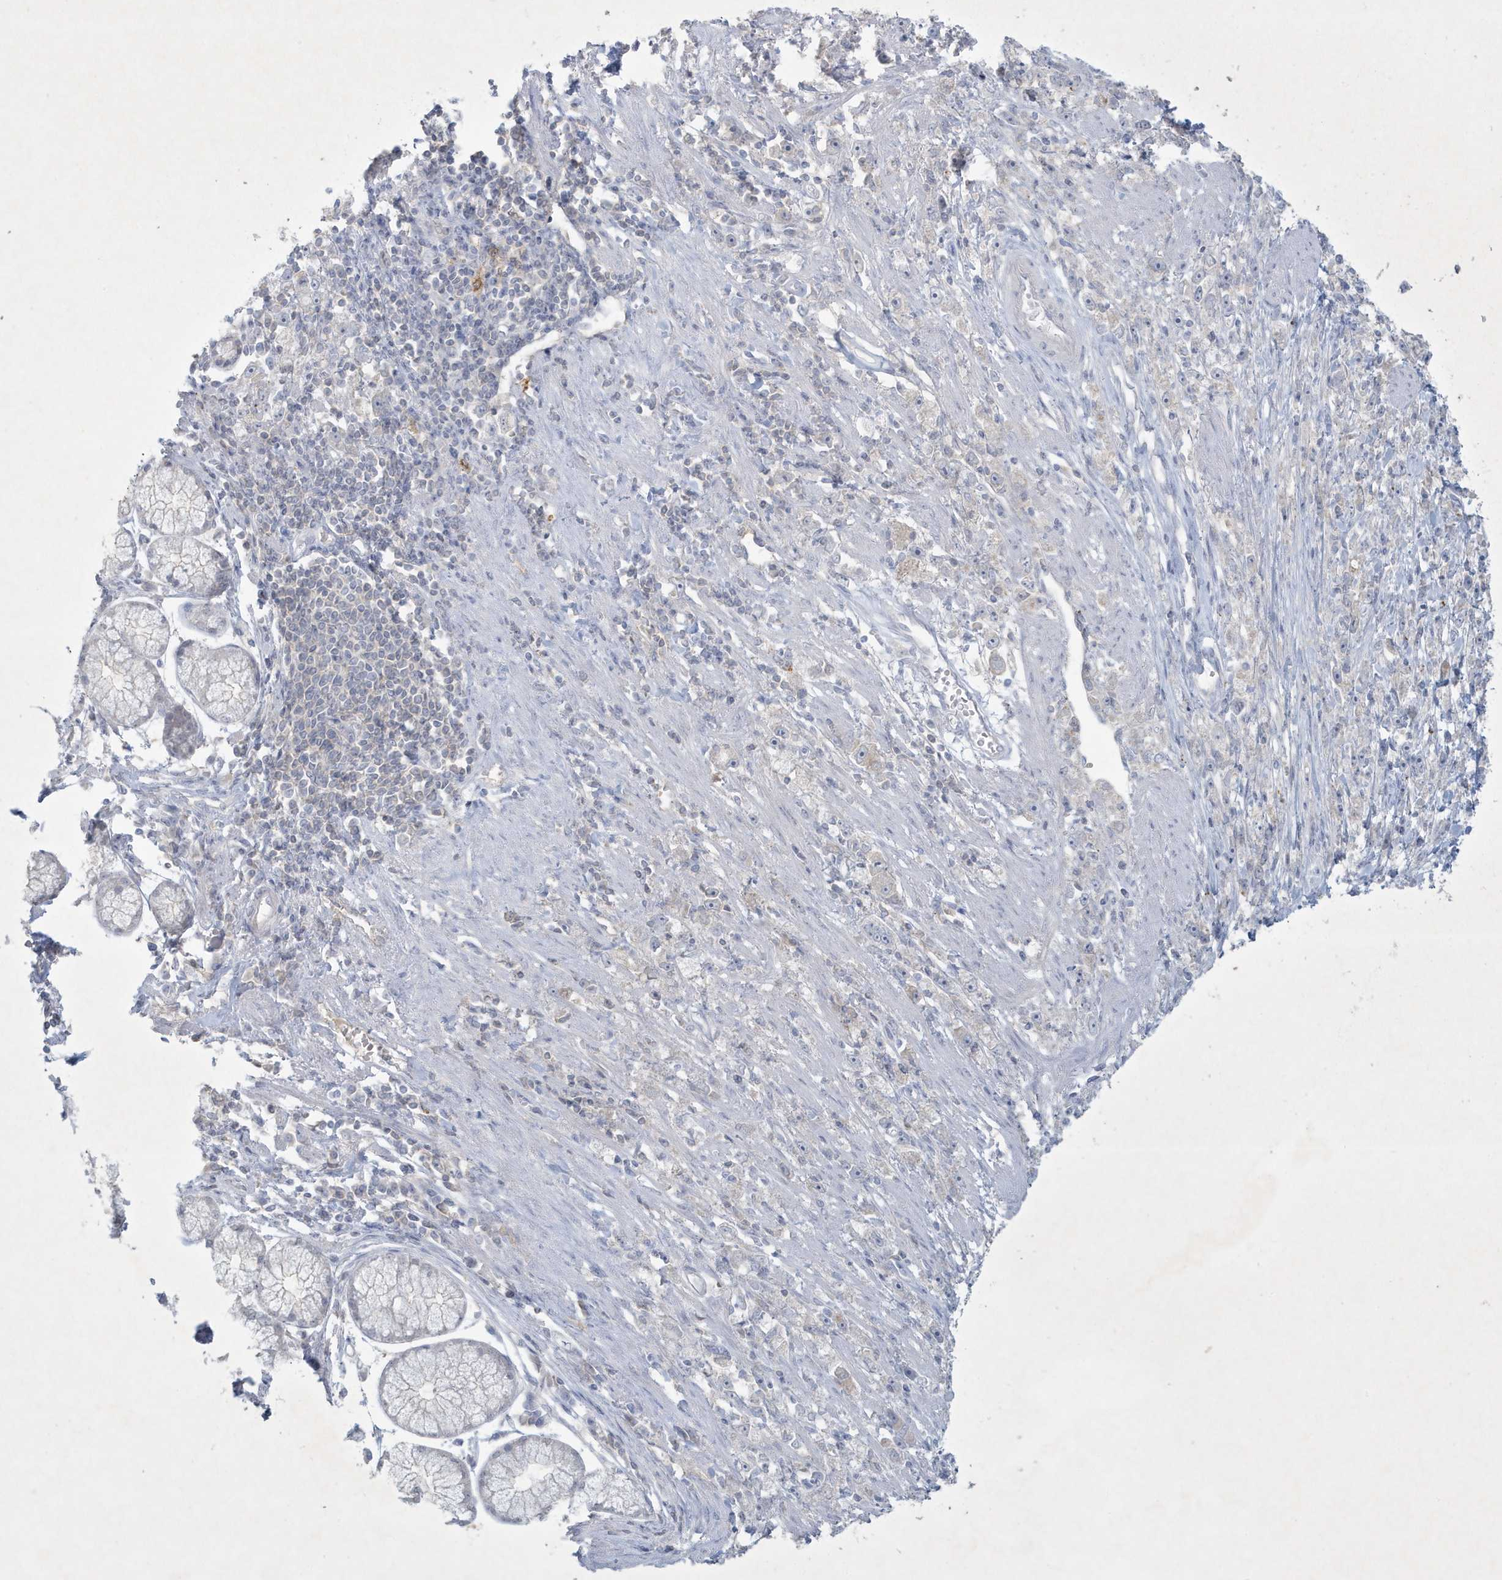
{"staining": {"intensity": "negative", "quantity": "none", "location": "none"}, "tissue": "stomach cancer", "cell_type": "Tumor cells", "image_type": "cancer", "snomed": [{"axis": "morphology", "description": "Adenocarcinoma, NOS"}, {"axis": "topography", "description": "Stomach"}], "caption": "The image demonstrates no significant positivity in tumor cells of stomach cancer (adenocarcinoma). Brightfield microscopy of immunohistochemistry stained with DAB (brown) and hematoxylin (blue), captured at high magnification.", "gene": "CCDC24", "patient": {"sex": "female", "age": 59}}